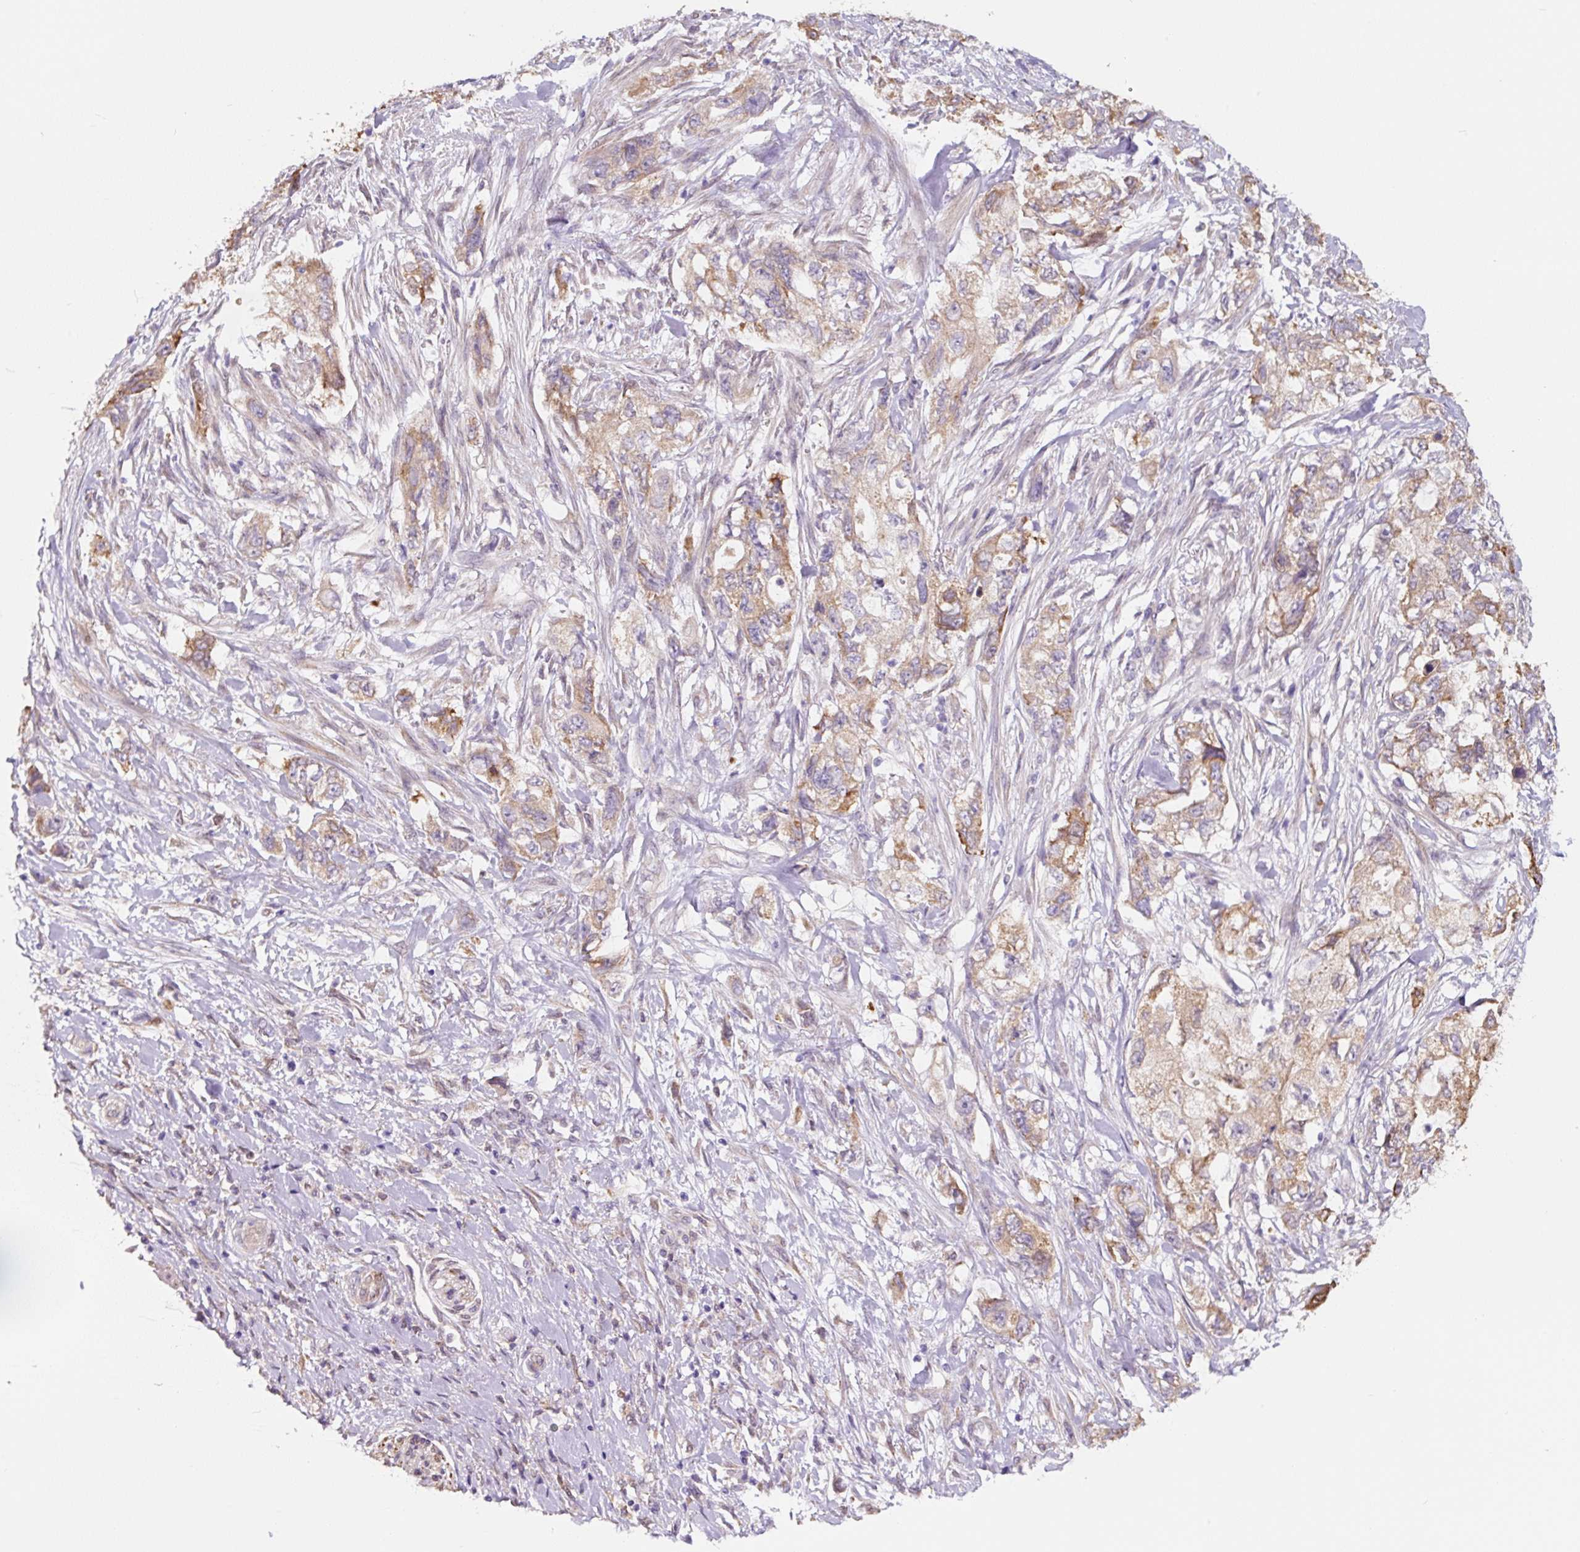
{"staining": {"intensity": "moderate", "quantity": "25%-75%", "location": "cytoplasmic/membranous"}, "tissue": "pancreatic cancer", "cell_type": "Tumor cells", "image_type": "cancer", "snomed": [{"axis": "morphology", "description": "Adenocarcinoma, NOS"}, {"axis": "topography", "description": "Pancreas"}], "caption": "This image exhibits immunohistochemistry (IHC) staining of adenocarcinoma (pancreatic), with medium moderate cytoplasmic/membranous expression in approximately 25%-75% of tumor cells.", "gene": "ASRGL1", "patient": {"sex": "female", "age": 73}}